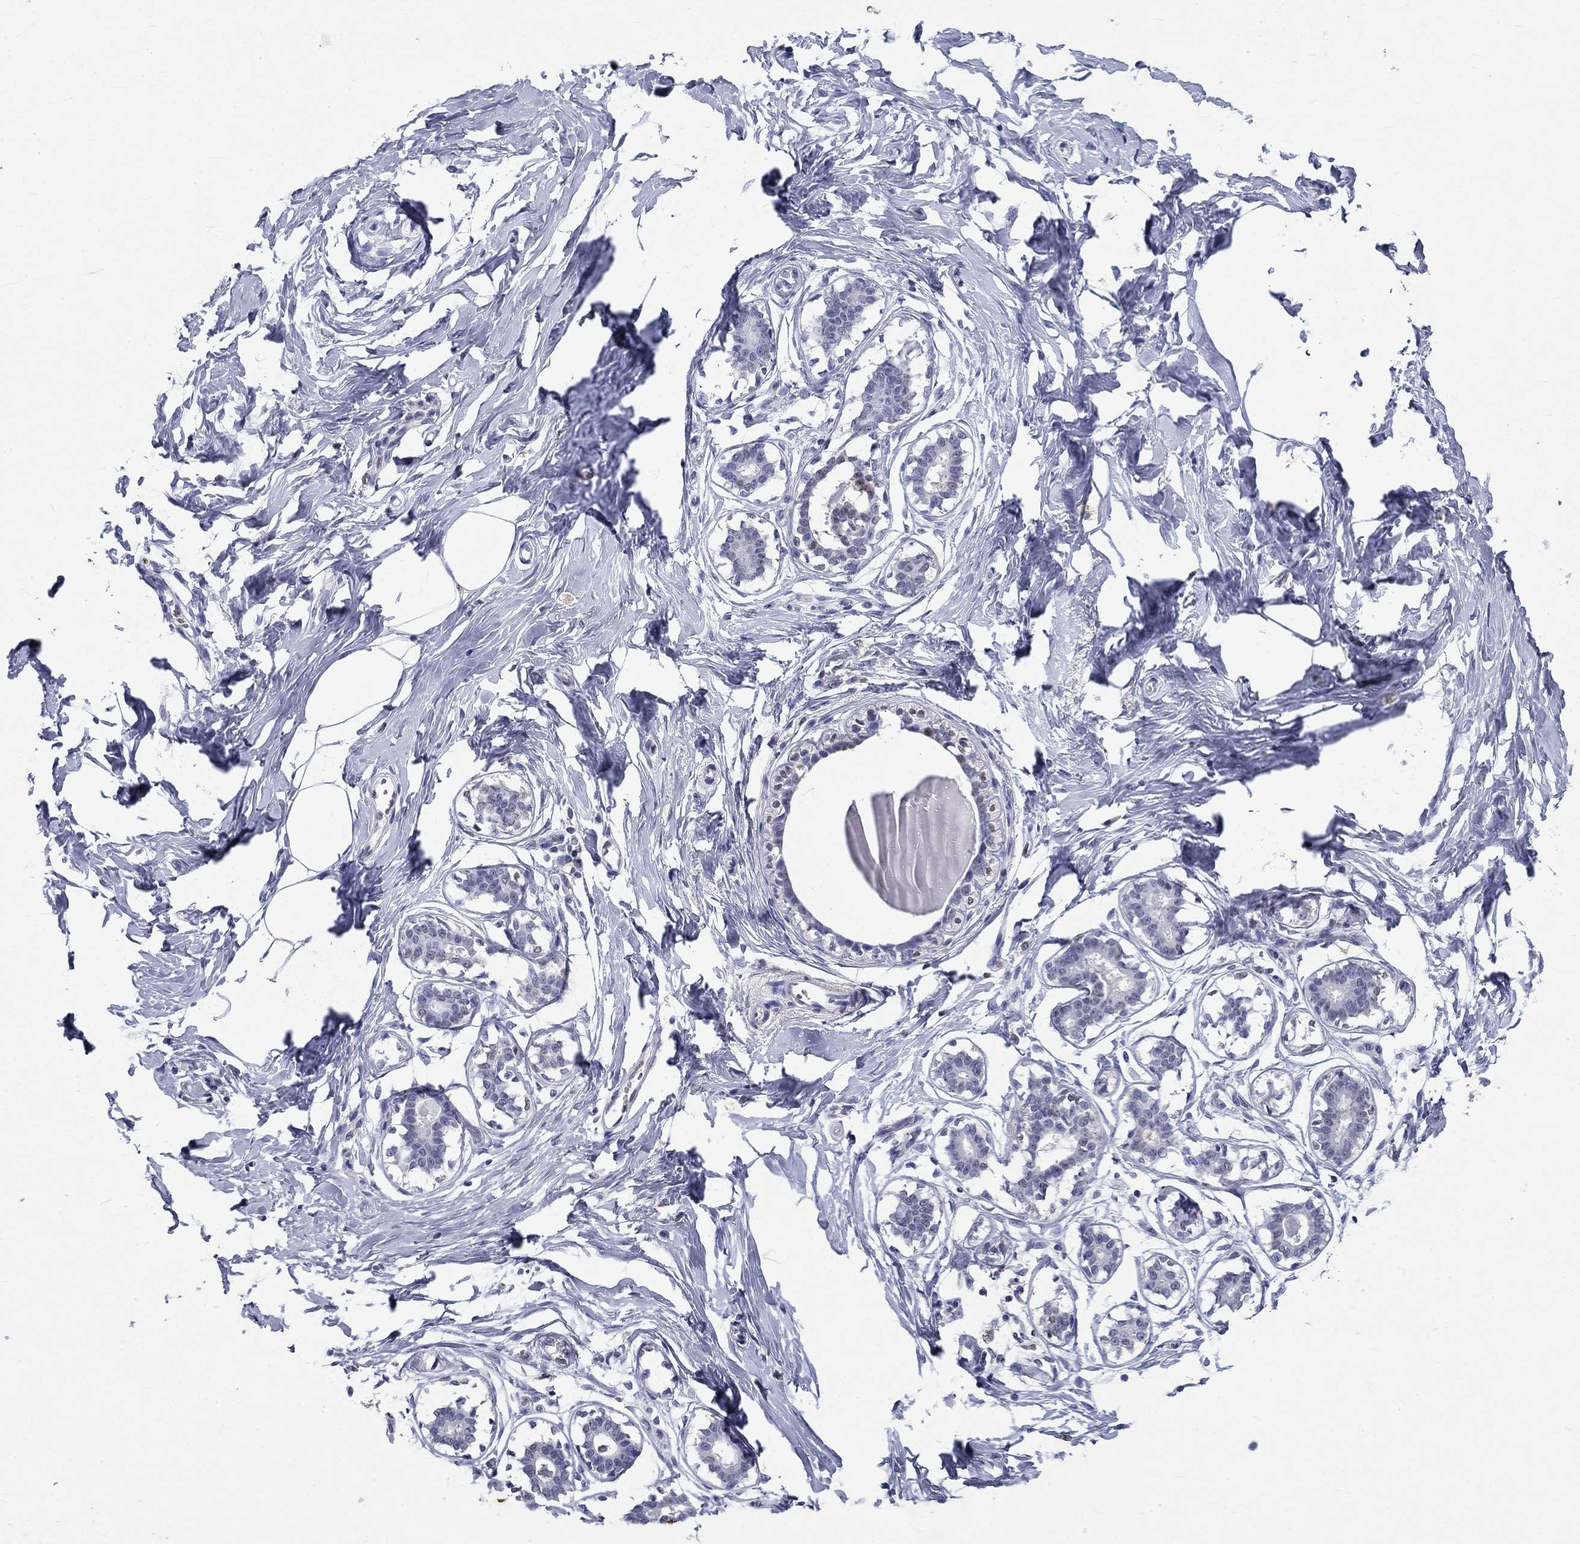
{"staining": {"intensity": "negative", "quantity": "none", "location": "none"}, "tissue": "breast", "cell_type": "Adipocytes", "image_type": "normal", "snomed": [{"axis": "morphology", "description": "Normal tissue, NOS"}, {"axis": "morphology", "description": "Lobular carcinoma, in situ"}, {"axis": "topography", "description": "Breast"}], "caption": "Adipocytes are negative for brown protein staining in unremarkable breast. (DAB (3,3'-diaminobenzidine) immunohistochemistry (IHC), high magnification).", "gene": "IGSF8", "patient": {"sex": "female", "age": 35}}